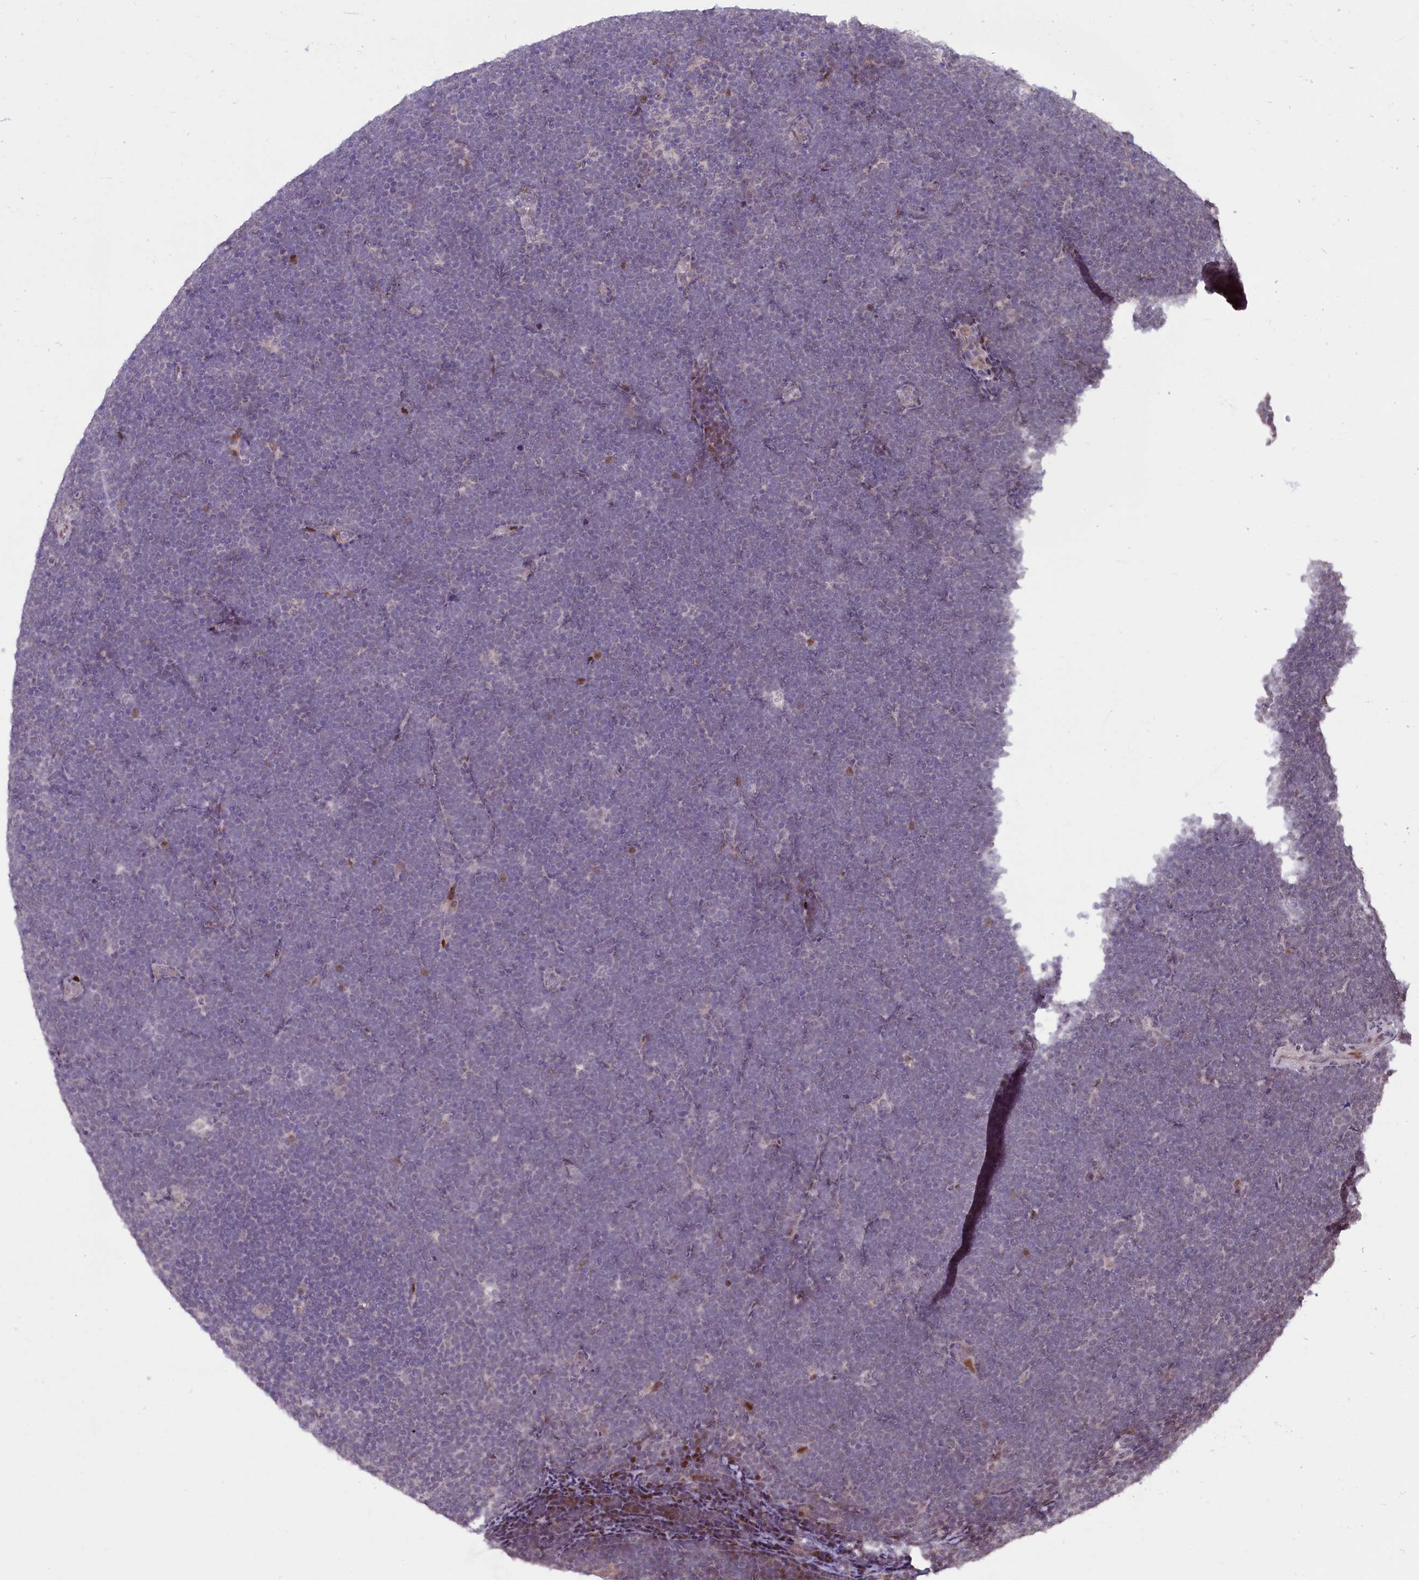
{"staining": {"intensity": "negative", "quantity": "none", "location": "none"}, "tissue": "lymphoma", "cell_type": "Tumor cells", "image_type": "cancer", "snomed": [{"axis": "morphology", "description": "Malignant lymphoma, non-Hodgkin's type, High grade"}, {"axis": "topography", "description": "Lymph node"}], "caption": "The immunohistochemistry (IHC) photomicrograph has no significant positivity in tumor cells of high-grade malignant lymphoma, non-Hodgkin's type tissue. The staining is performed using DAB brown chromogen with nuclei counter-stained in using hematoxylin.", "gene": "ANKS3", "patient": {"sex": "male", "age": 13}}